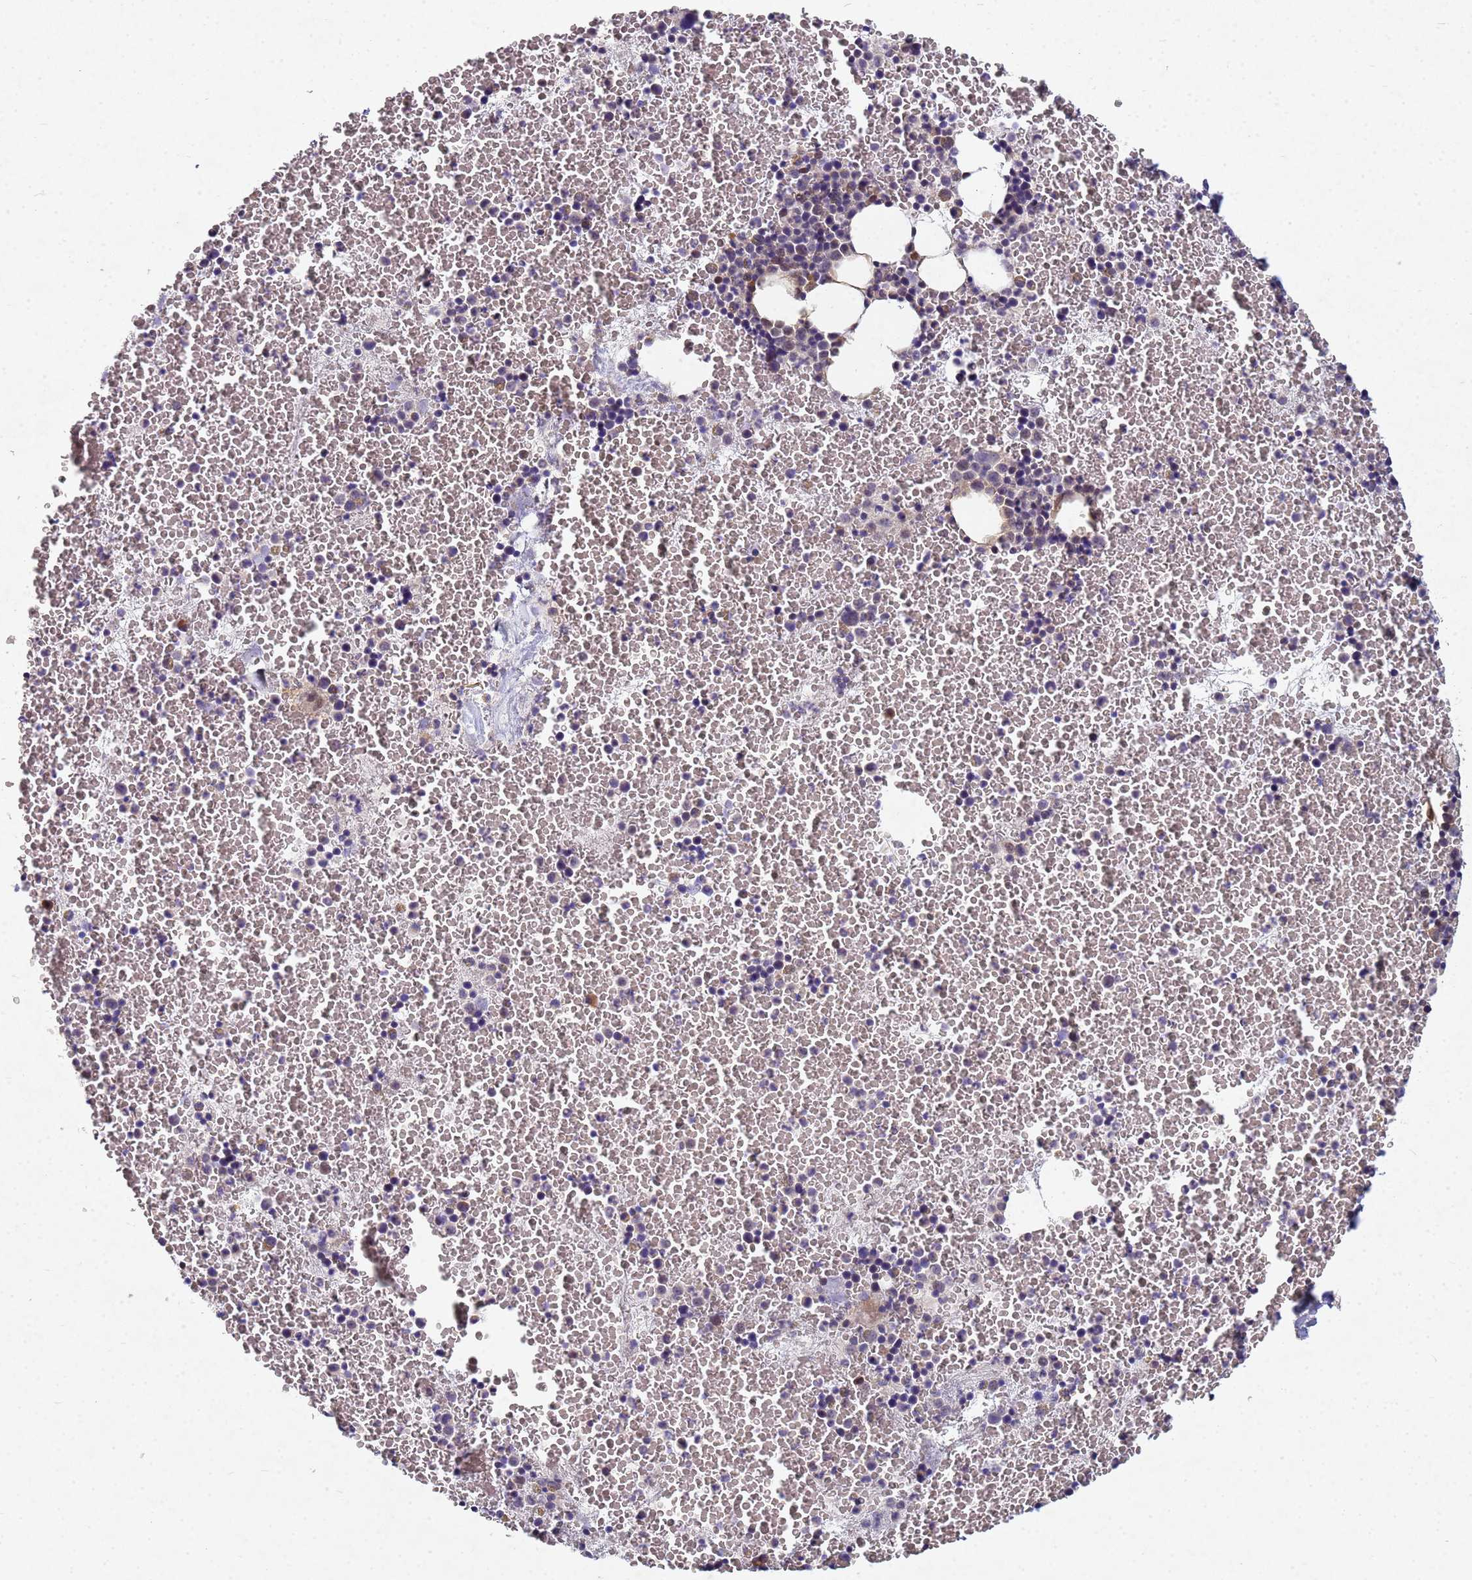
{"staining": {"intensity": "negative", "quantity": "none", "location": "none"}, "tissue": "bone marrow", "cell_type": "Hematopoietic cells", "image_type": "normal", "snomed": [{"axis": "morphology", "description": "Normal tissue, NOS"}, {"axis": "topography", "description": "Bone marrow"}], "caption": "A high-resolution histopathology image shows immunohistochemistry (IHC) staining of unremarkable bone marrow, which demonstrates no significant positivity in hematopoietic cells. Nuclei are stained in blue.", "gene": "TNPO2", "patient": {"sex": "male", "age": 11}}